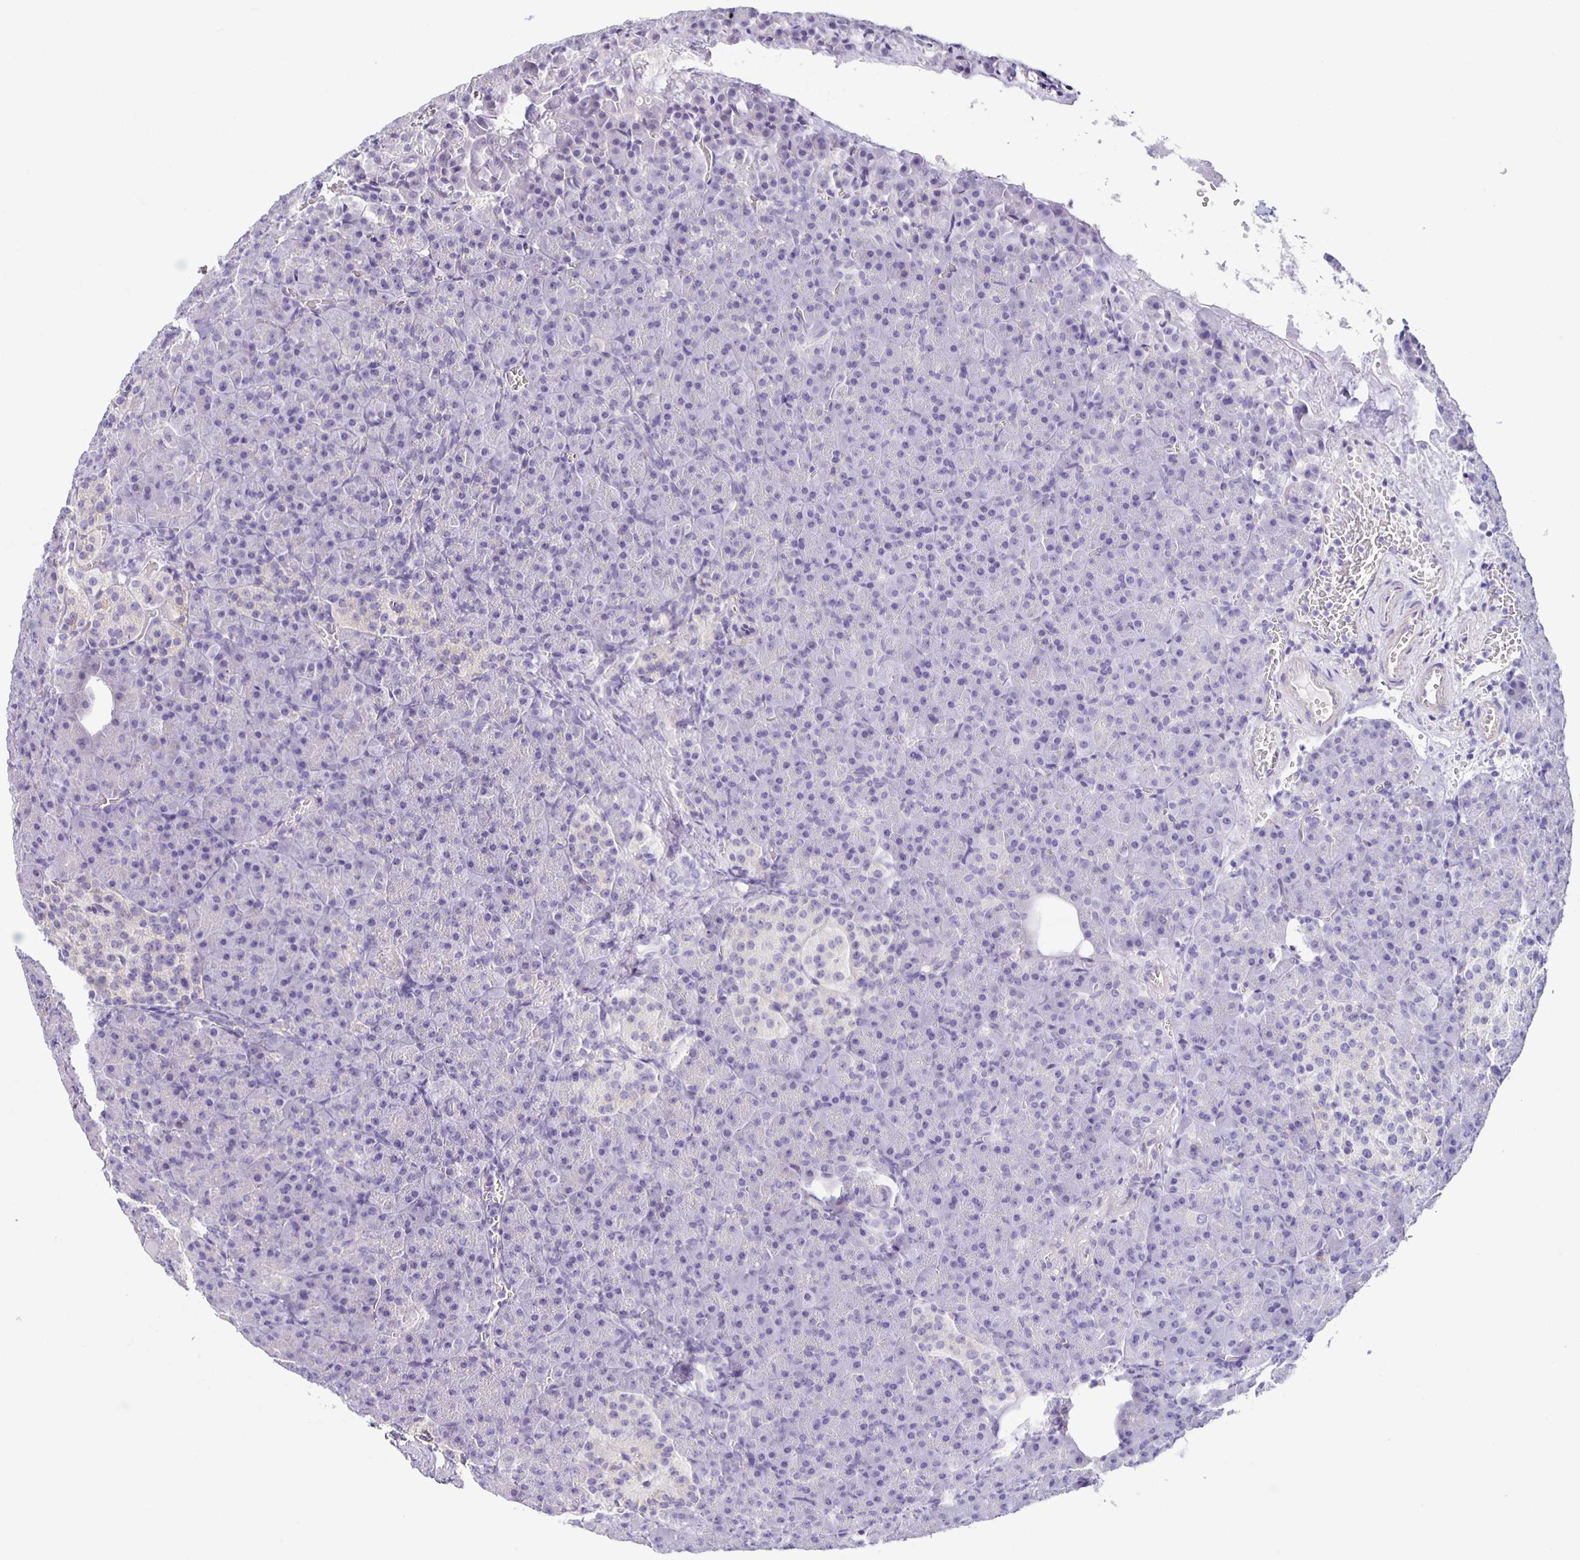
{"staining": {"intensity": "negative", "quantity": "none", "location": "none"}, "tissue": "pancreas", "cell_type": "Exocrine glandular cells", "image_type": "normal", "snomed": [{"axis": "morphology", "description": "Normal tissue, NOS"}, {"axis": "topography", "description": "Pancreas"}], "caption": "The histopathology image exhibits no staining of exocrine glandular cells in normal pancreas. Nuclei are stained in blue.", "gene": "BOLL", "patient": {"sex": "female", "age": 74}}